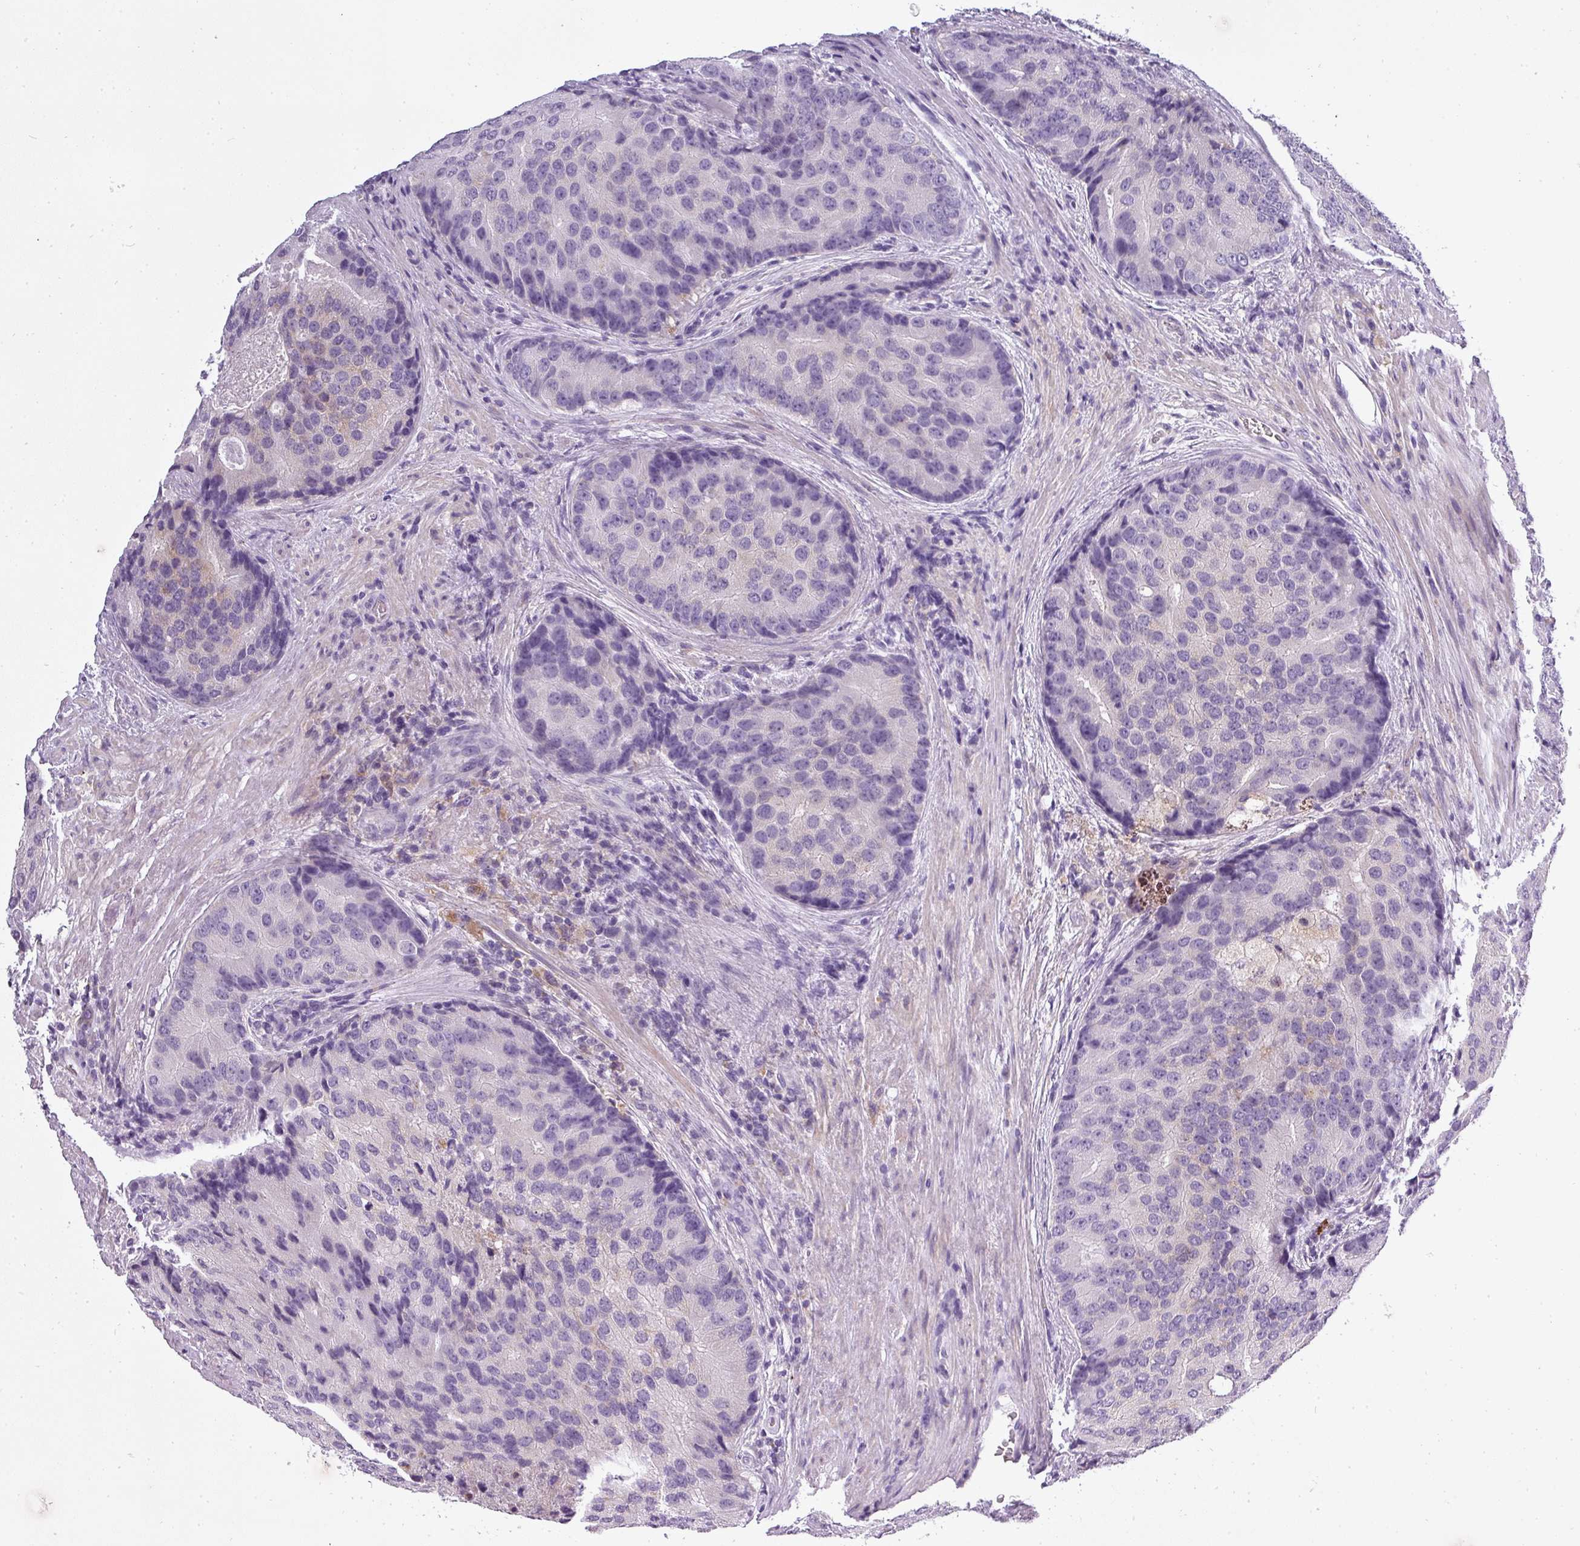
{"staining": {"intensity": "negative", "quantity": "none", "location": "none"}, "tissue": "prostate cancer", "cell_type": "Tumor cells", "image_type": "cancer", "snomed": [{"axis": "morphology", "description": "Adenocarcinoma, High grade"}, {"axis": "topography", "description": "Prostate"}], "caption": "IHC of human prostate cancer (adenocarcinoma (high-grade)) demonstrates no positivity in tumor cells.", "gene": "ATP6V1D", "patient": {"sex": "male", "age": 62}}